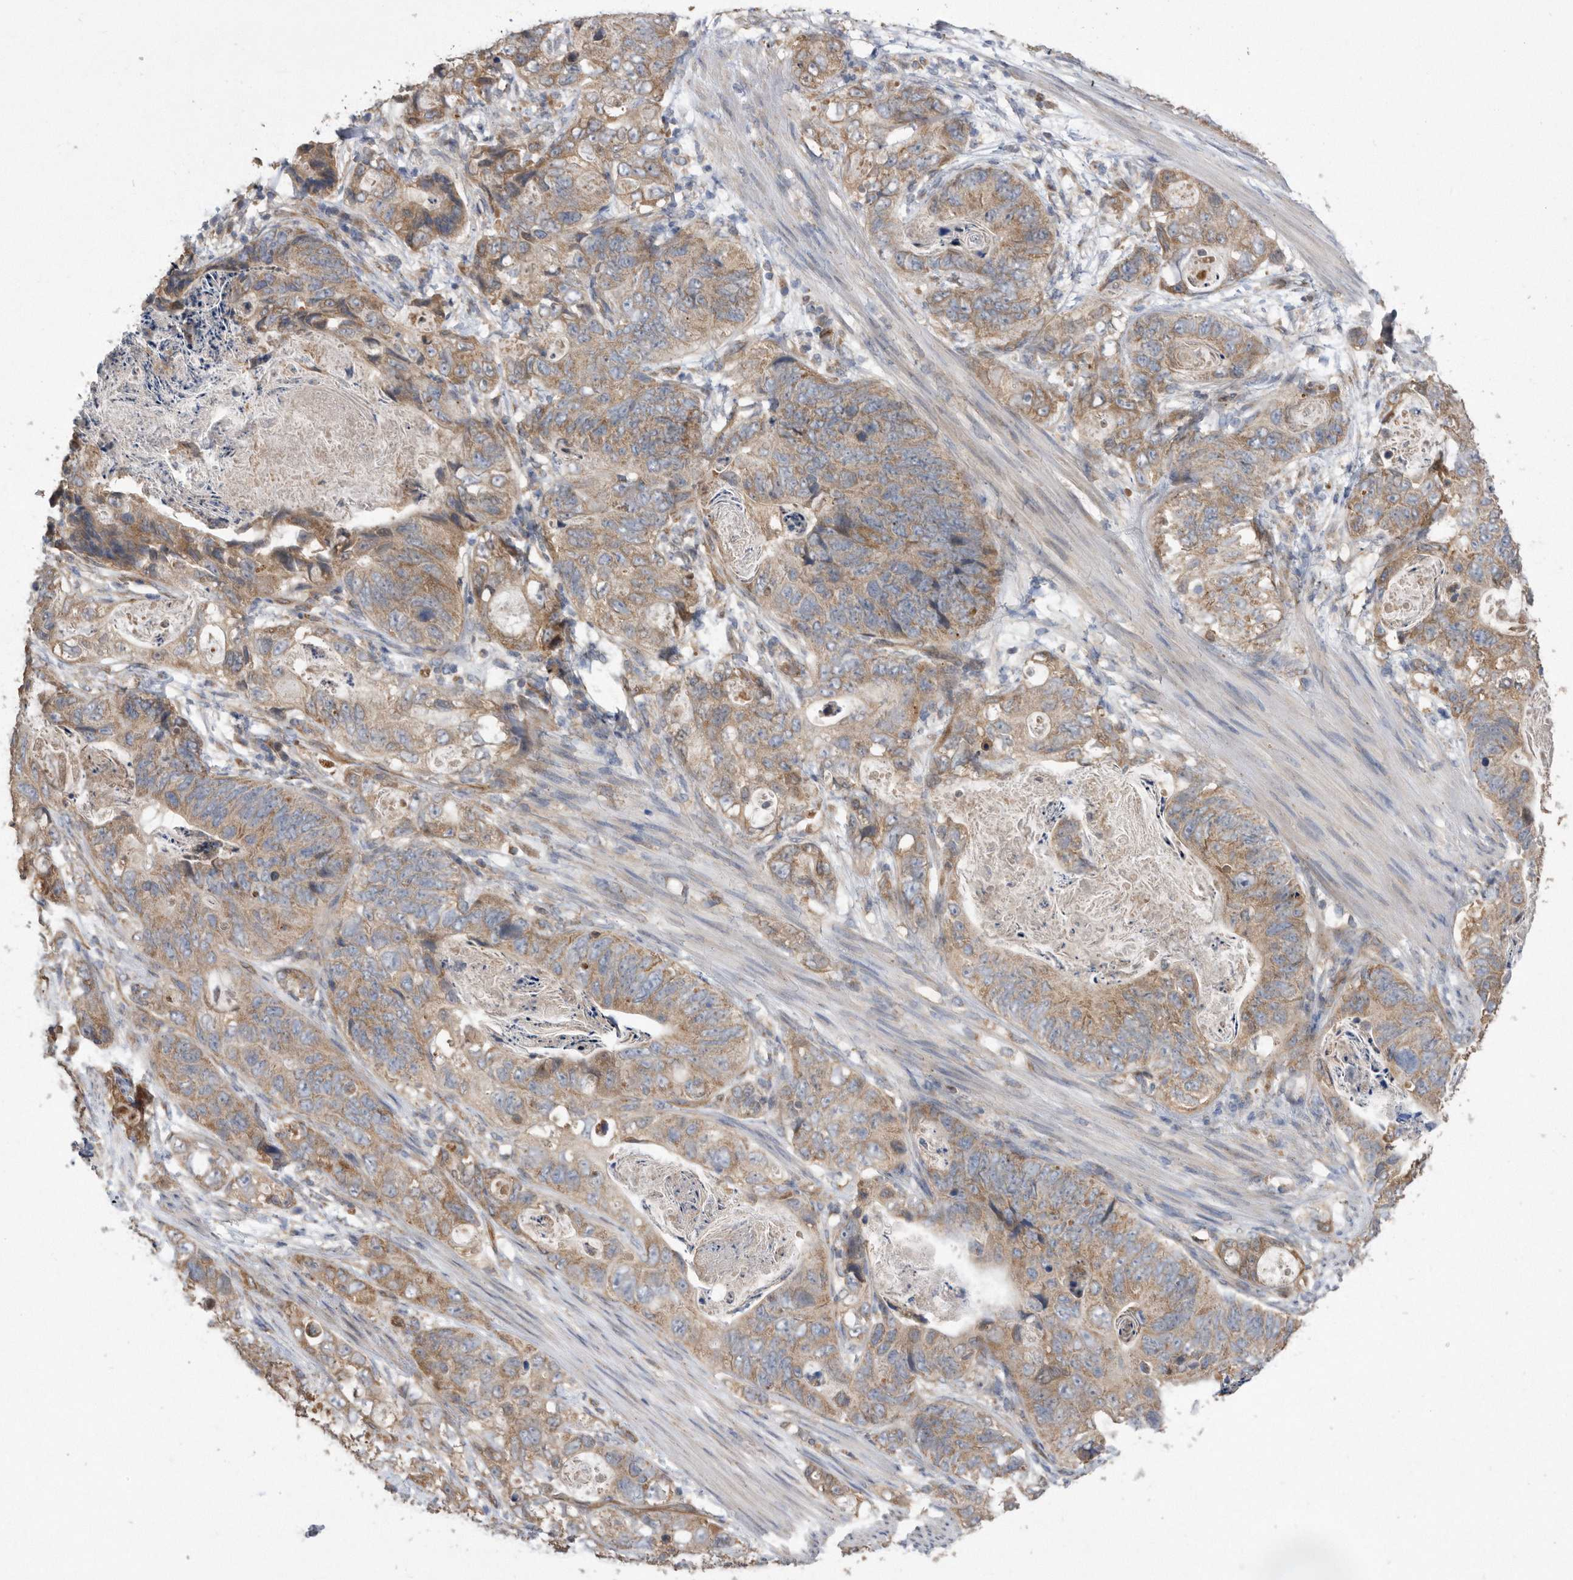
{"staining": {"intensity": "moderate", "quantity": "25%-75%", "location": "cytoplasmic/membranous"}, "tissue": "stomach cancer", "cell_type": "Tumor cells", "image_type": "cancer", "snomed": [{"axis": "morphology", "description": "Normal tissue, NOS"}, {"axis": "morphology", "description": "Adenocarcinoma, NOS"}, {"axis": "topography", "description": "Stomach"}], "caption": "Protein analysis of adenocarcinoma (stomach) tissue demonstrates moderate cytoplasmic/membranous staining in approximately 25%-75% of tumor cells.", "gene": "PON2", "patient": {"sex": "female", "age": 89}}